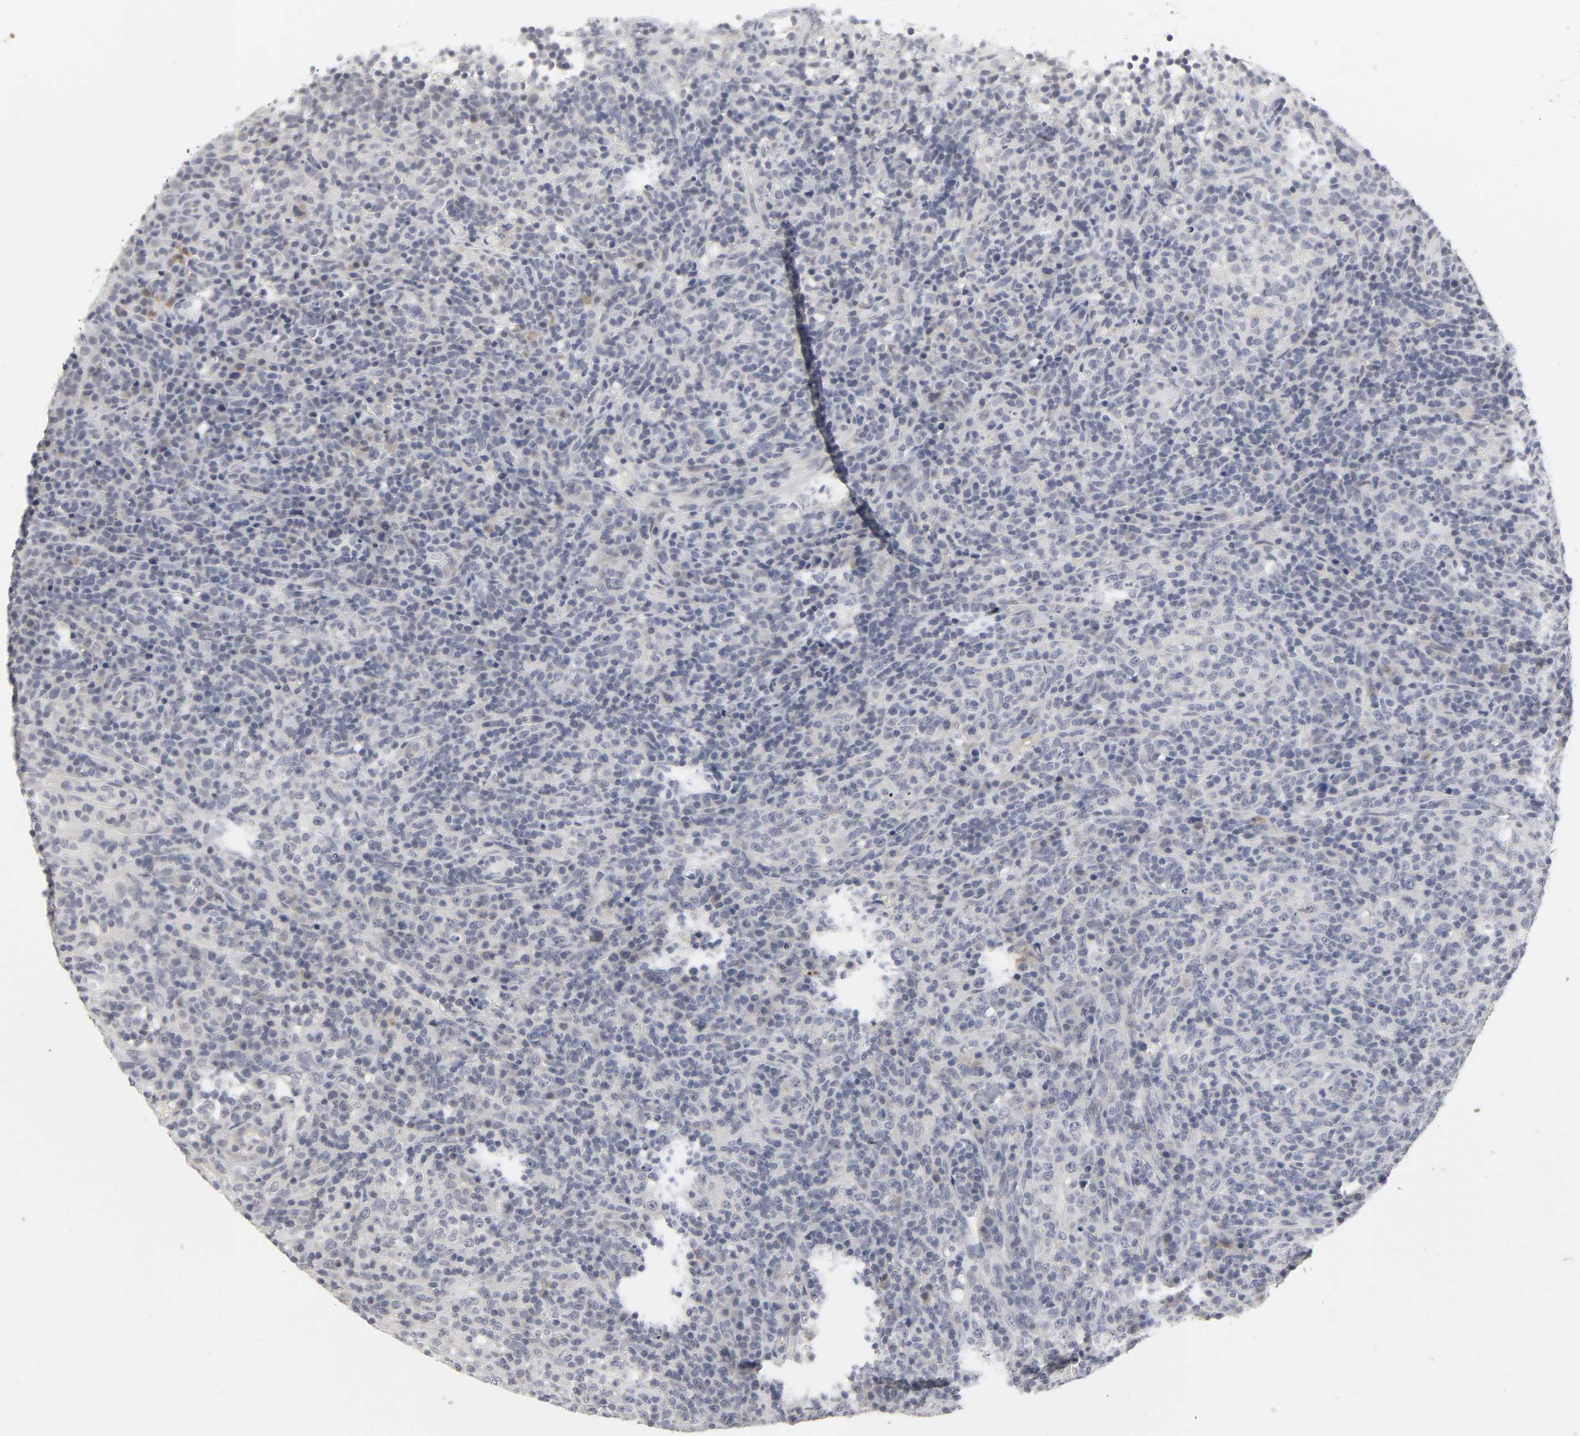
{"staining": {"intensity": "negative", "quantity": "none", "location": "none"}, "tissue": "lymphoma", "cell_type": "Tumor cells", "image_type": "cancer", "snomed": [{"axis": "morphology", "description": "Malignant lymphoma, non-Hodgkin's type, High grade"}, {"axis": "topography", "description": "Lymph node"}], "caption": "Immunohistochemical staining of lymphoma shows no significant positivity in tumor cells.", "gene": "TCAP", "patient": {"sex": "female", "age": 76}}